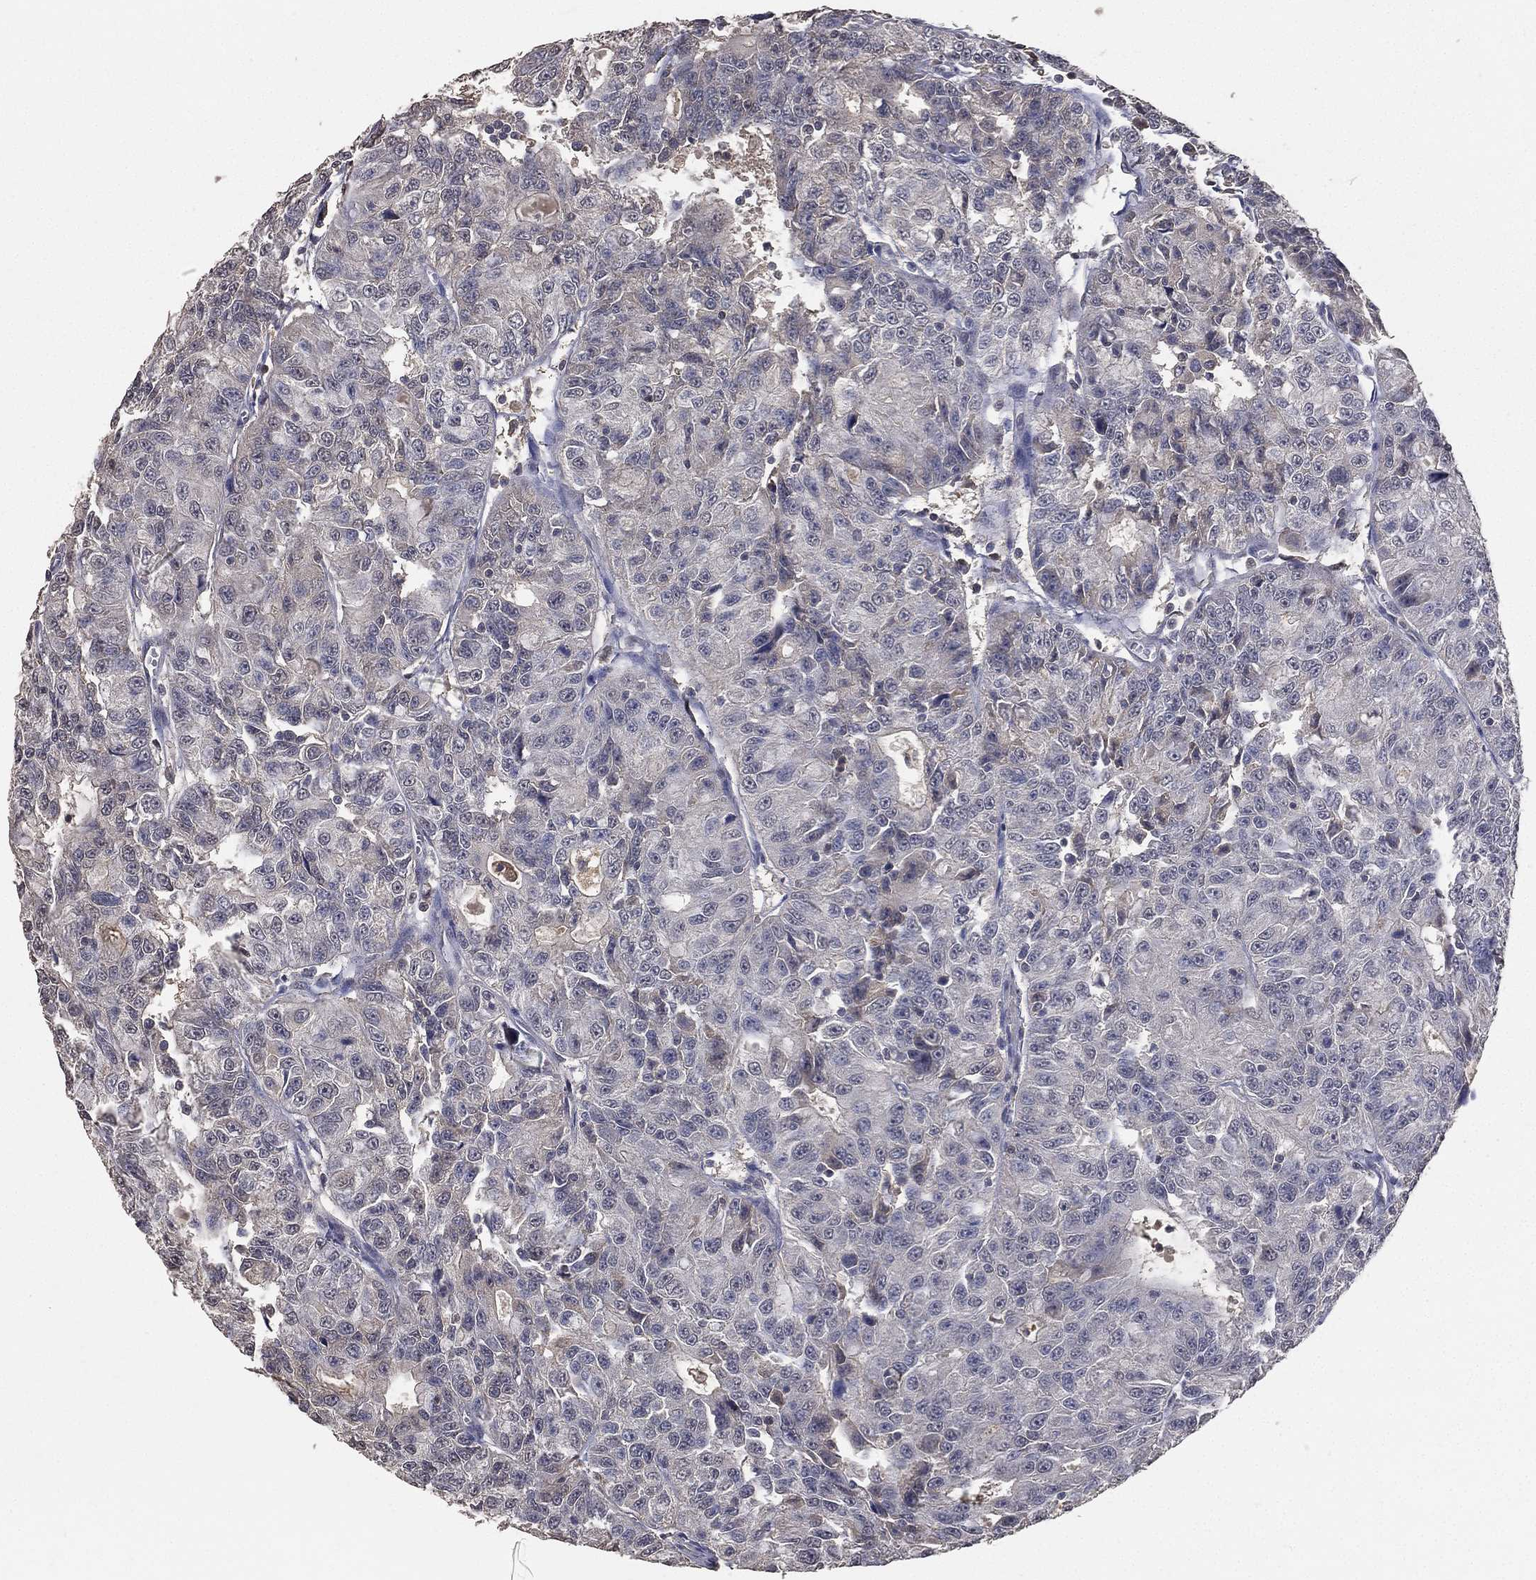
{"staining": {"intensity": "negative", "quantity": "none", "location": "none"}, "tissue": "urothelial cancer", "cell_type": "Tumor cells", "image_type": "cancer", "snomed": [{"axis": "morphology", "description": "Urothelial carcinoma, NOS"}, {"axis": "morphology", "description": "Urothelial carcinoma, High grade"}, {"axis": "topography", "description": "Urinary bladder"}], "caption": "Tumor cells are negative for protein expression in human high-grade urothelial carcinoma.", "gene": "SNAP25", "patient": {"sex": "female", "age": 73}}